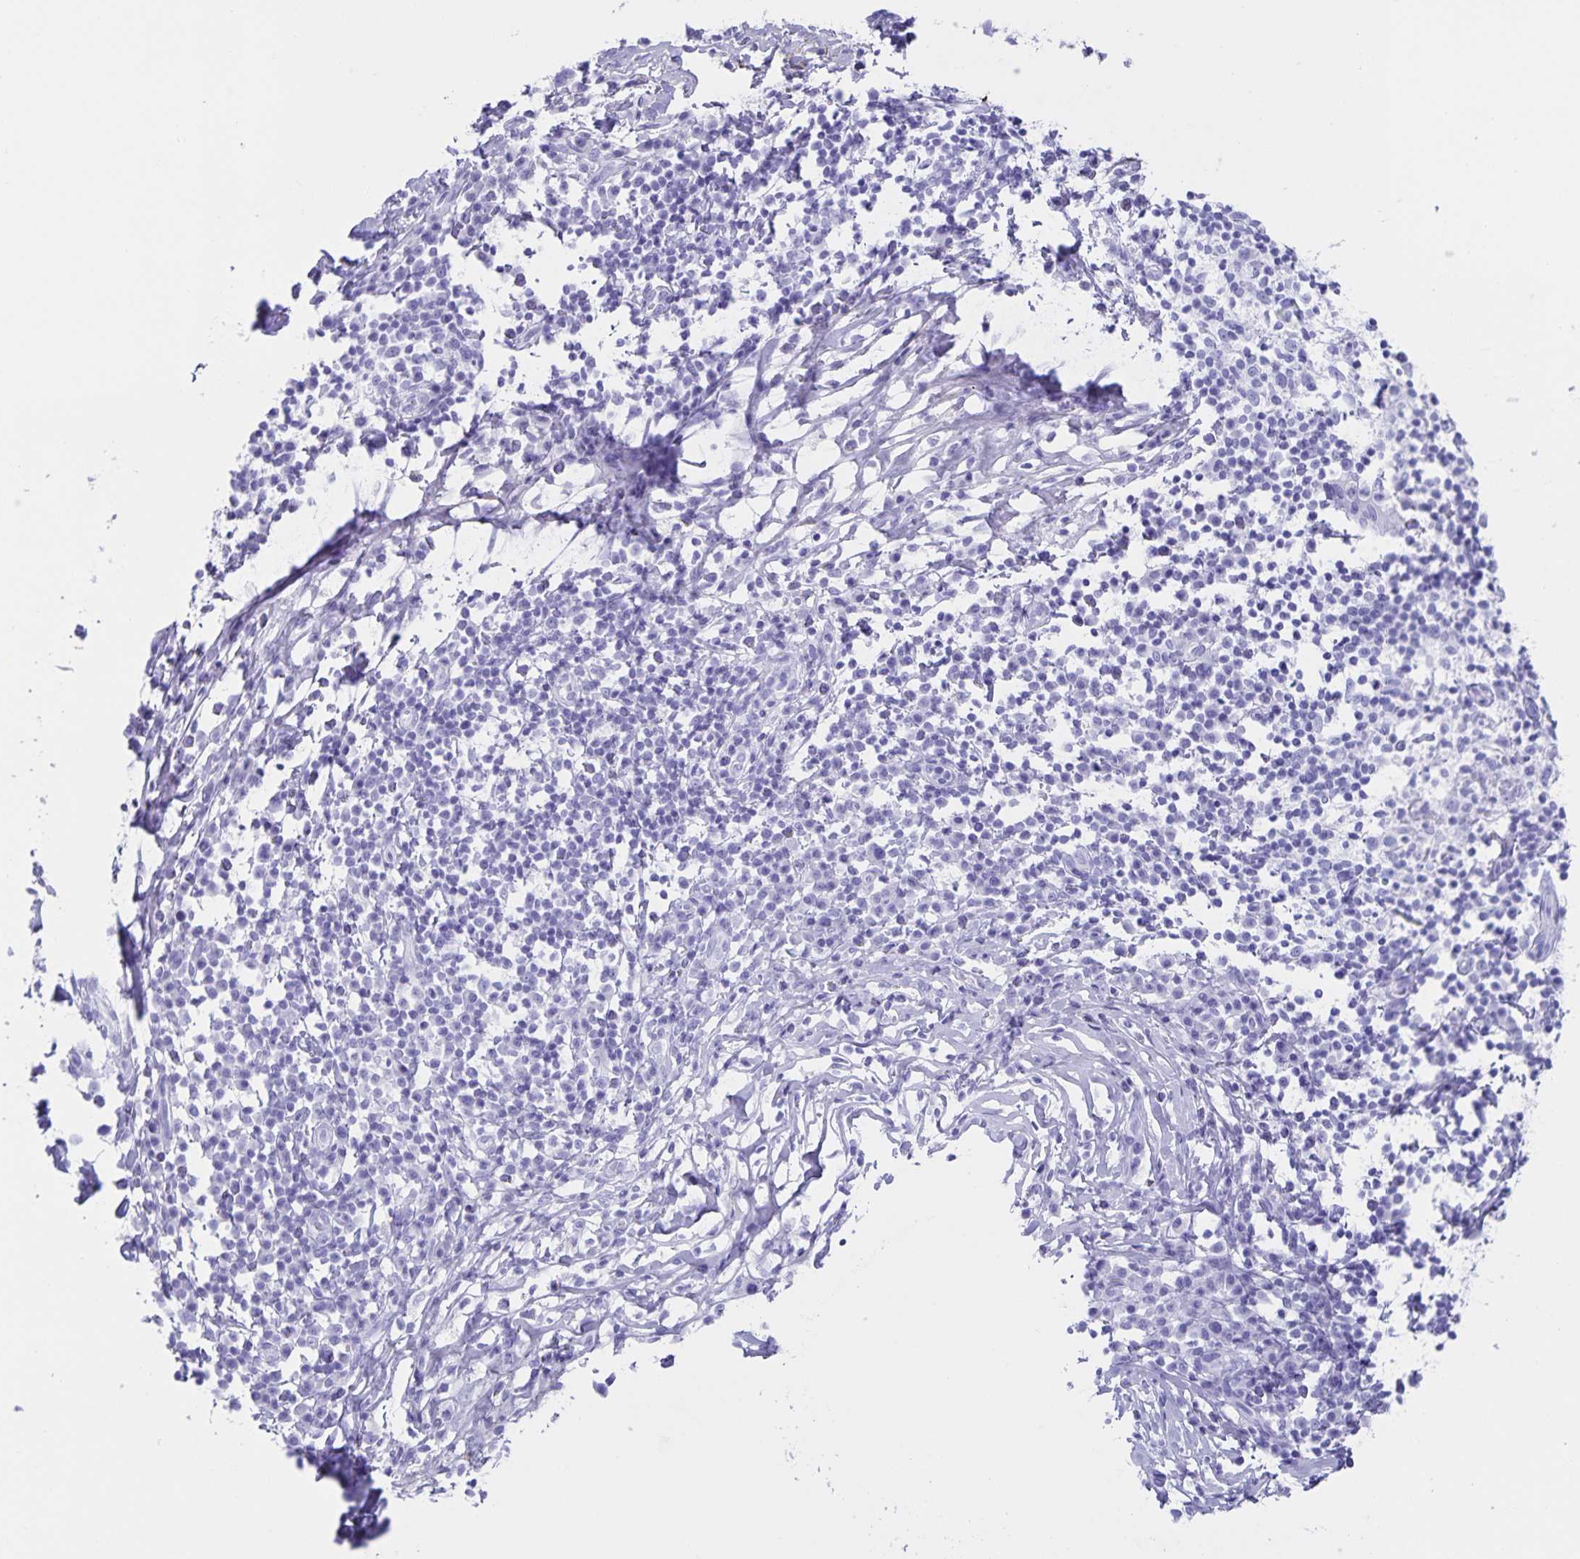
{"staining": {"intensity": "negative", "quantity": "none", "location": "none"}, "tissue": "melanoma", "cell_type": "Tumor cells", "image_type": "cancer", "snomed": [{"axis": "morphology", "description": "Malignant melanoma, NOS"}, {"axis": "topography", "description": "Skin"}], "caption": "IHC of human malignant melanoma demonstrates no positivity in tumor cells.", "gene": "AQP4", "patient": {"sex": "male", "age": 66}}